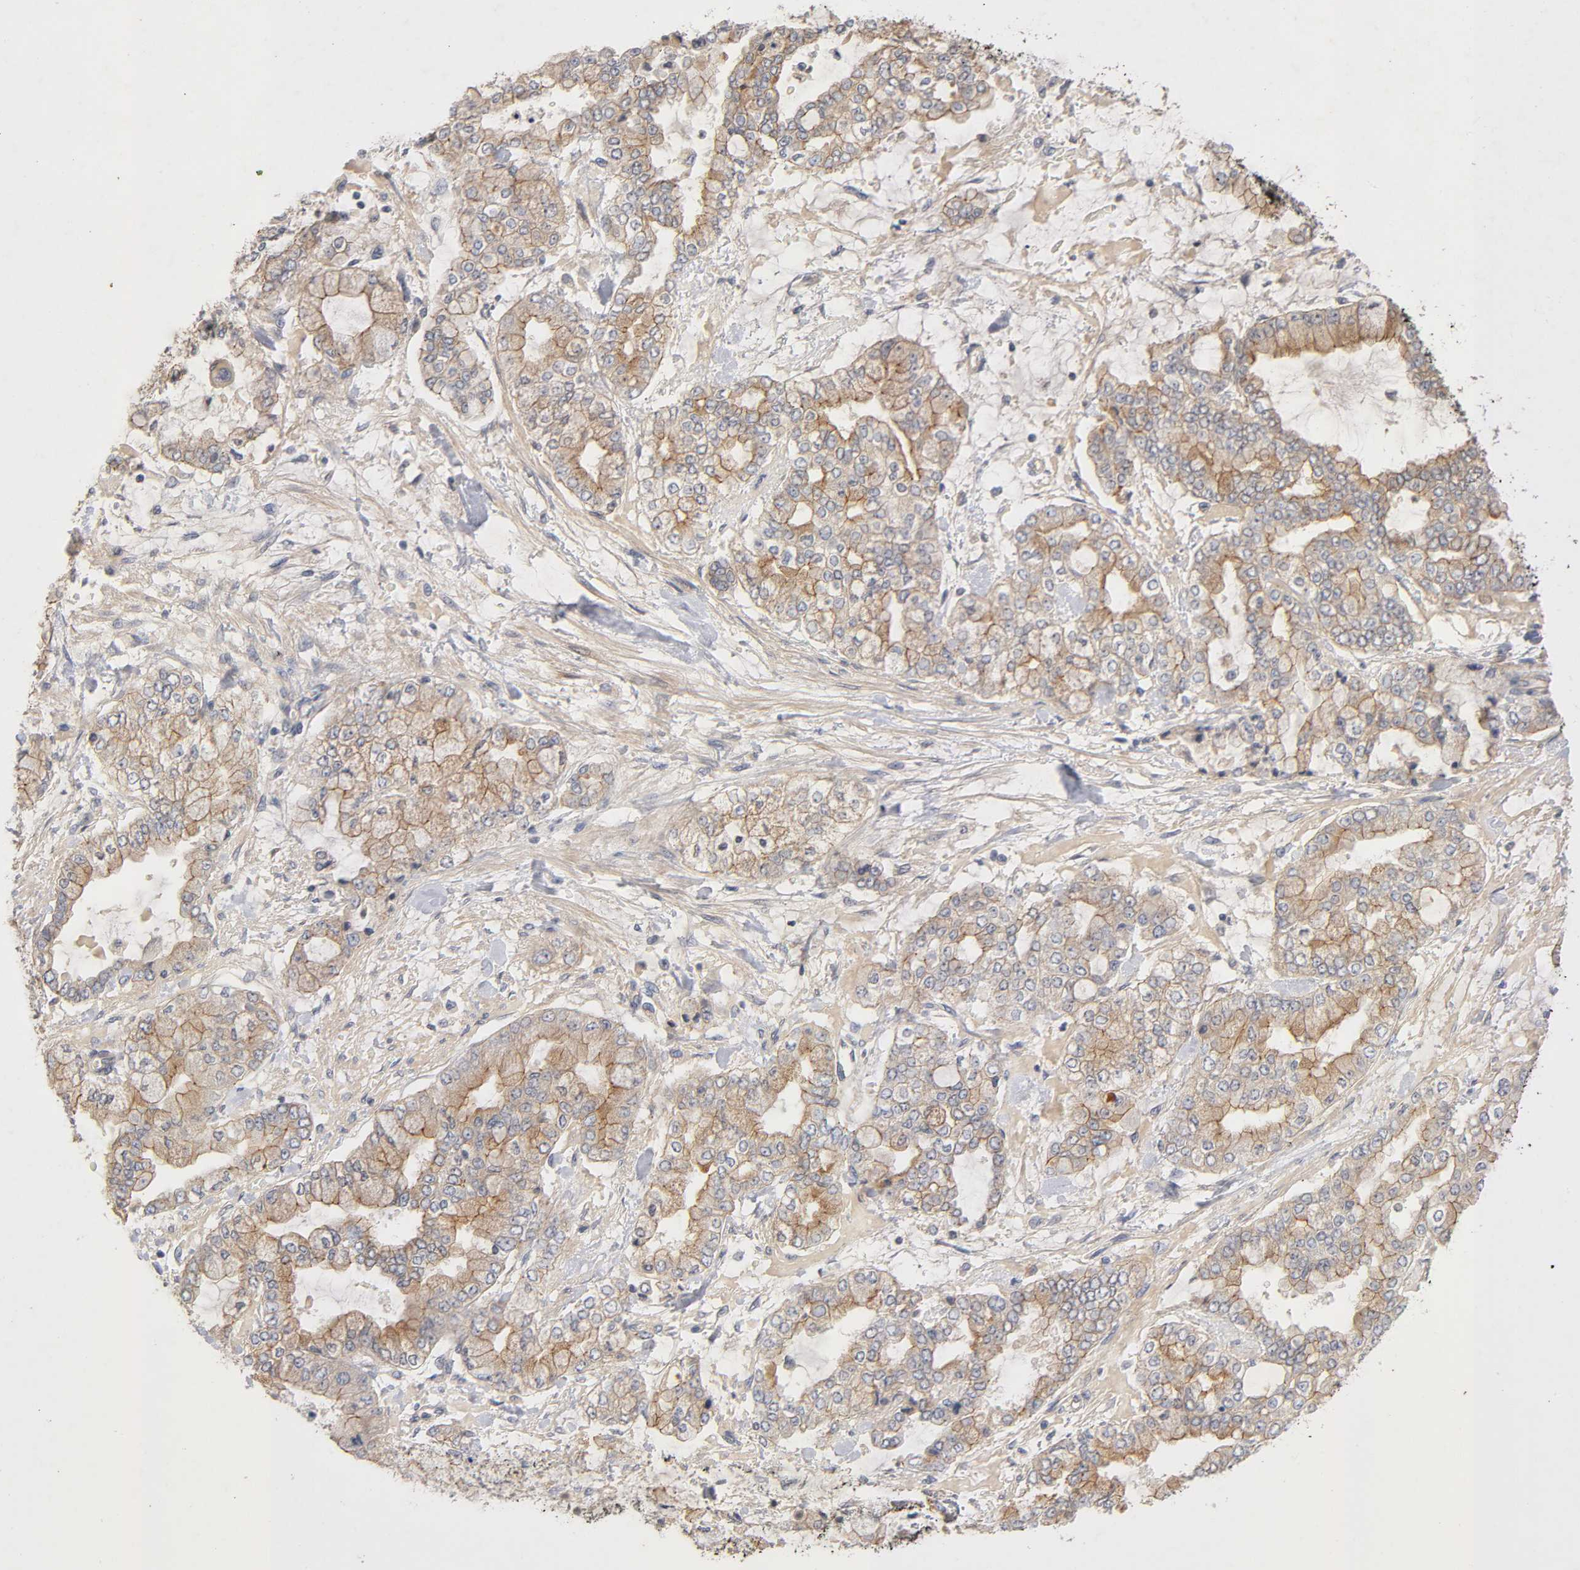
{"staining": {"intensity": "moderate", "quantity": ">75%", "location": "cytoplasmic/membranous"}, "tissue": "stomach cancer", "cell_type": "Tumor cells", "image_type": "cancer", "snomed": [{"axis": "morphology", "description": "Normal tissue, NOS"}, {"axis": "morphology", "description": "Adenocarcinoma, NOS"}, {"axis": "topography", "description": "Stomach, upper"}, {"axis": "topography", "description": "Stomach"}], "caption": "Stomach adenocarcinoma stained with a brown dye reveals moderate cytoplasmic/membranous positive positivity in about >75% of tumor cells.", "gene": "PDZD11", "patient": {"sex": "male", "age": 76}}